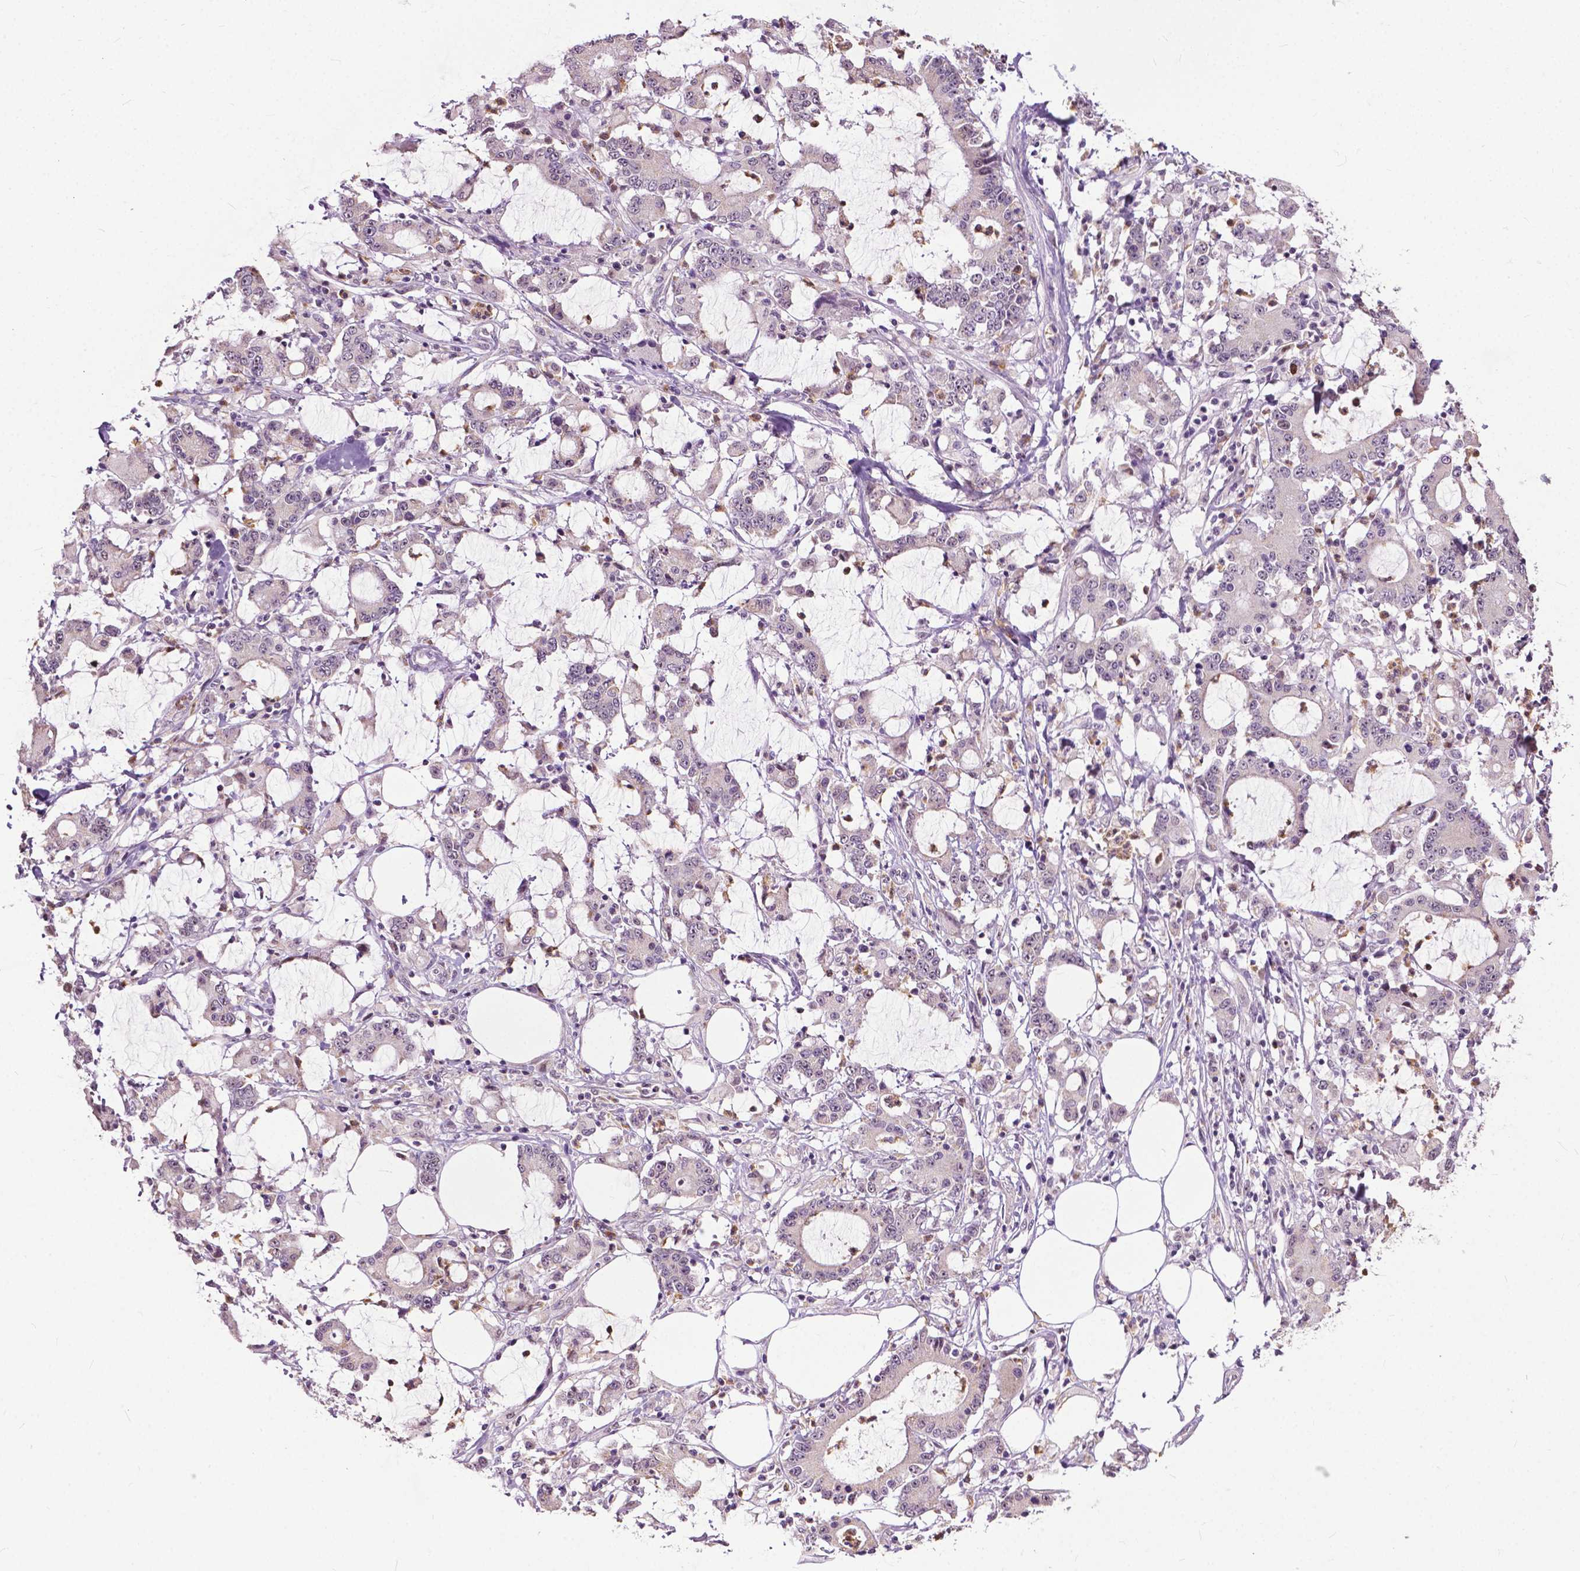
{"staining": {"intensity": "negative", "quantity": "none", "location": "none"}, "tissue": "stomach cancer", "cell_type": "Tumor cells", "image_type": "cancer", "snomed": [{"axis": "morphology", "description": "Adenocarcinoma, NOS"}, {"axis": "topography", "description": "Stomach, upper"}], "caption": "Immunohistochemical staining of stomach cancer (adenocarcinoma) exhibits no significant positivity in tumor cells. (Stains: DAB immunohistochemistry (IHC) with hematoxylin counter stain, Microscopy: brightfield microscopy at high magnification).", "gene": "TTC9B", "patient": {"sex": "male", "age": 68}}